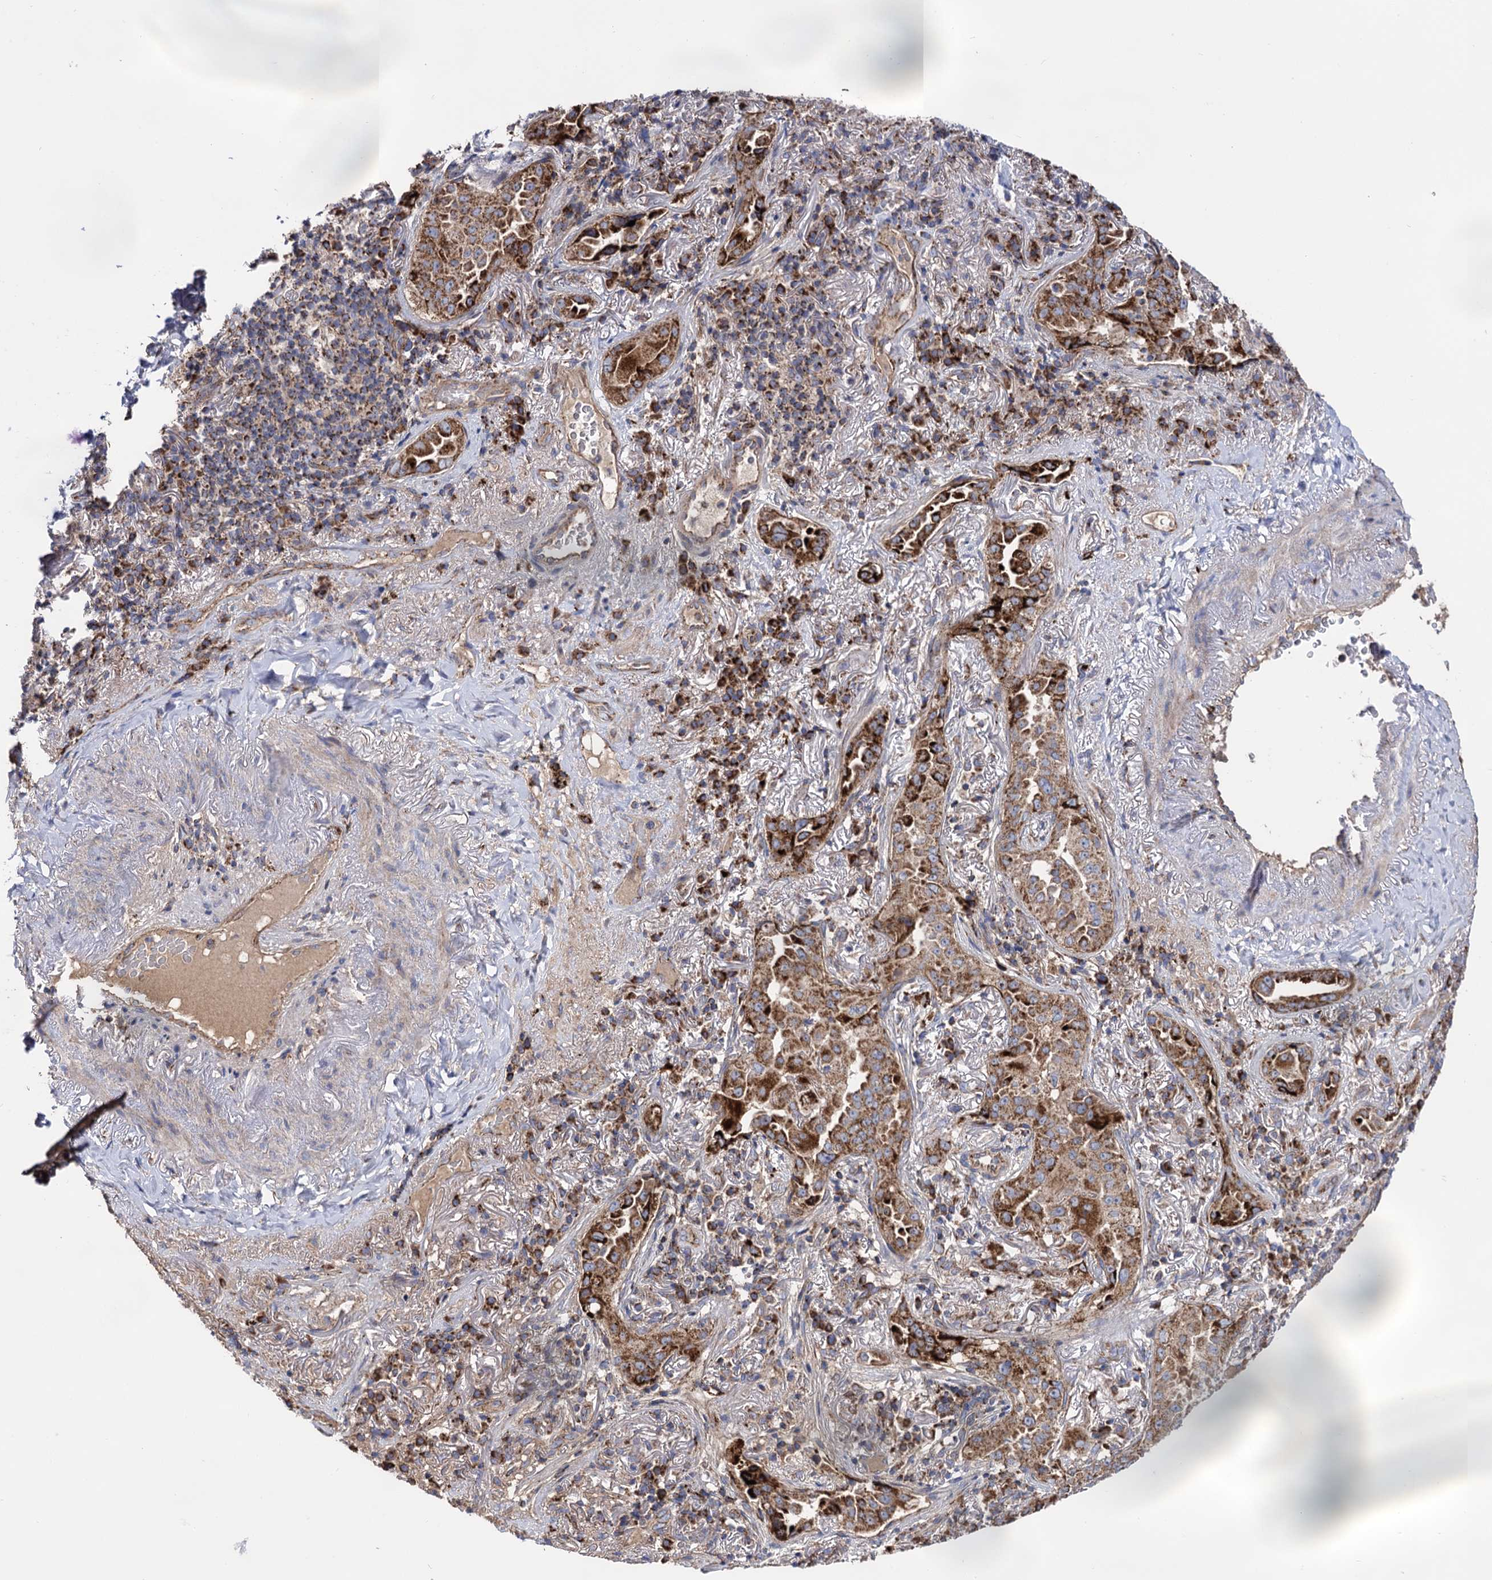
{"staining": {"intensity": "strong", "quantity": ">75%", "location": "cytoplasmic/membranous"}, "tissue": "lung cancer", "cell_type": "Tumor cells", "image_type": "cancer", "snomed": [{"axis": "morphology", "description": "Adenocarcinoma, NOS"}, {"axis": "topography", "description": "Lung"}], "caption": "Protein staining of lung cancer (adenocarcinoma) tissue exhibits strong cytoplasmic/membranous staining in approximately >75% of tumor cells. The staining was performed using DAB, with brown indicating positive protein expression. Nuclei are stained blue with hematoxylin.", "gene": "IQCH", "patient": {"sex": "female", "age": 69}}